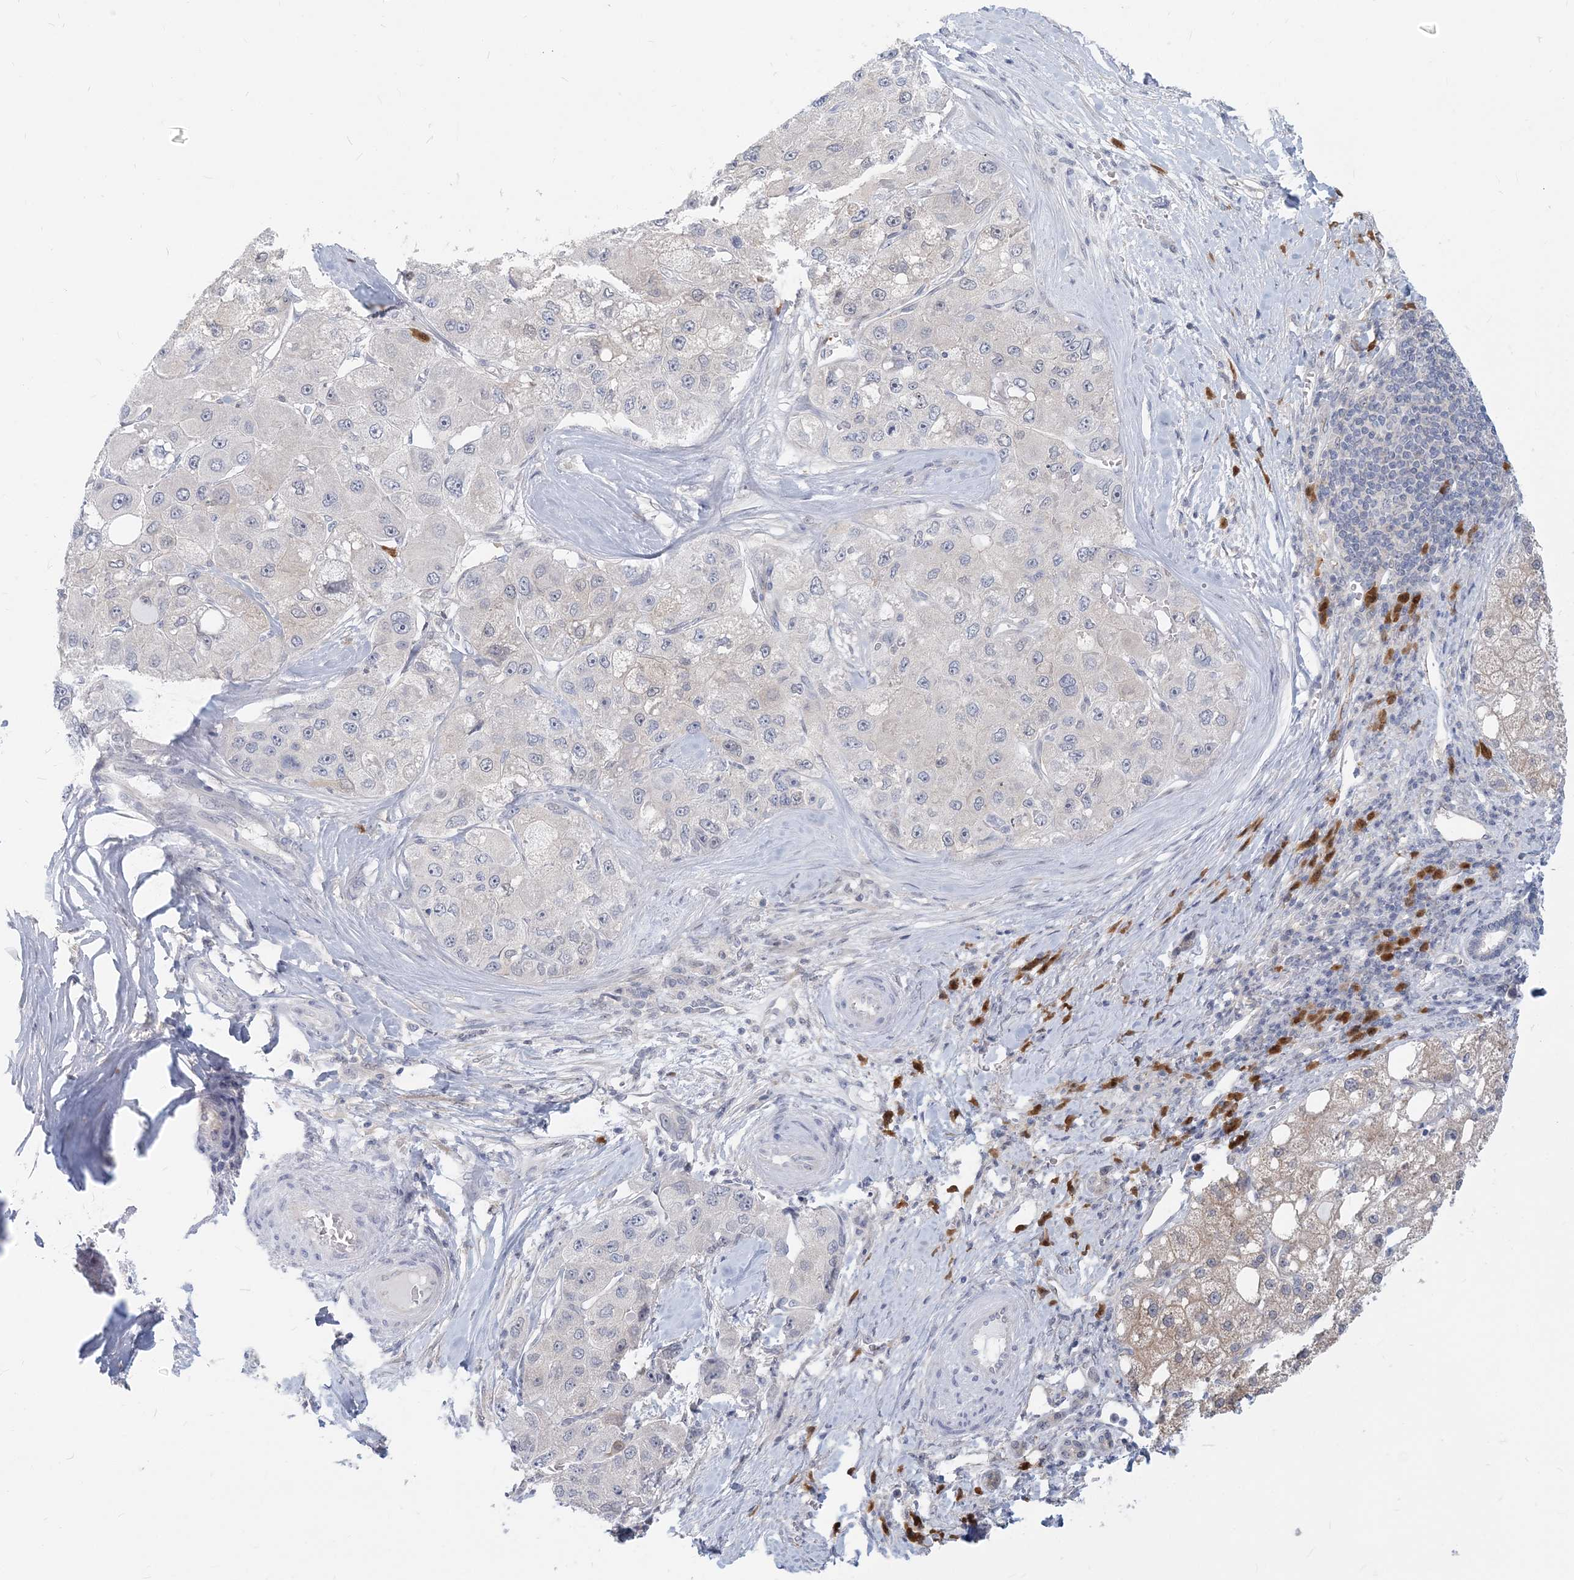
{"staining": {"intensity": "negative", "quantity": "none", "location": "none"}, "tissue": "liver cancer", "cell_type": "Tumor cells", "image_type": "cancer", "snomed": [{"axis": "morphology", "description": "Carcinoma, Hepatocellular, NOS"}, {"axis": "topography", "description": "Liver"}], "caption": "Protein analysis of liver hepatocellular carcinoma demonstrates no significant expression in tumor cells.", "gene": "GMPPA", "patient": {"sex": "male", "age": 80}}